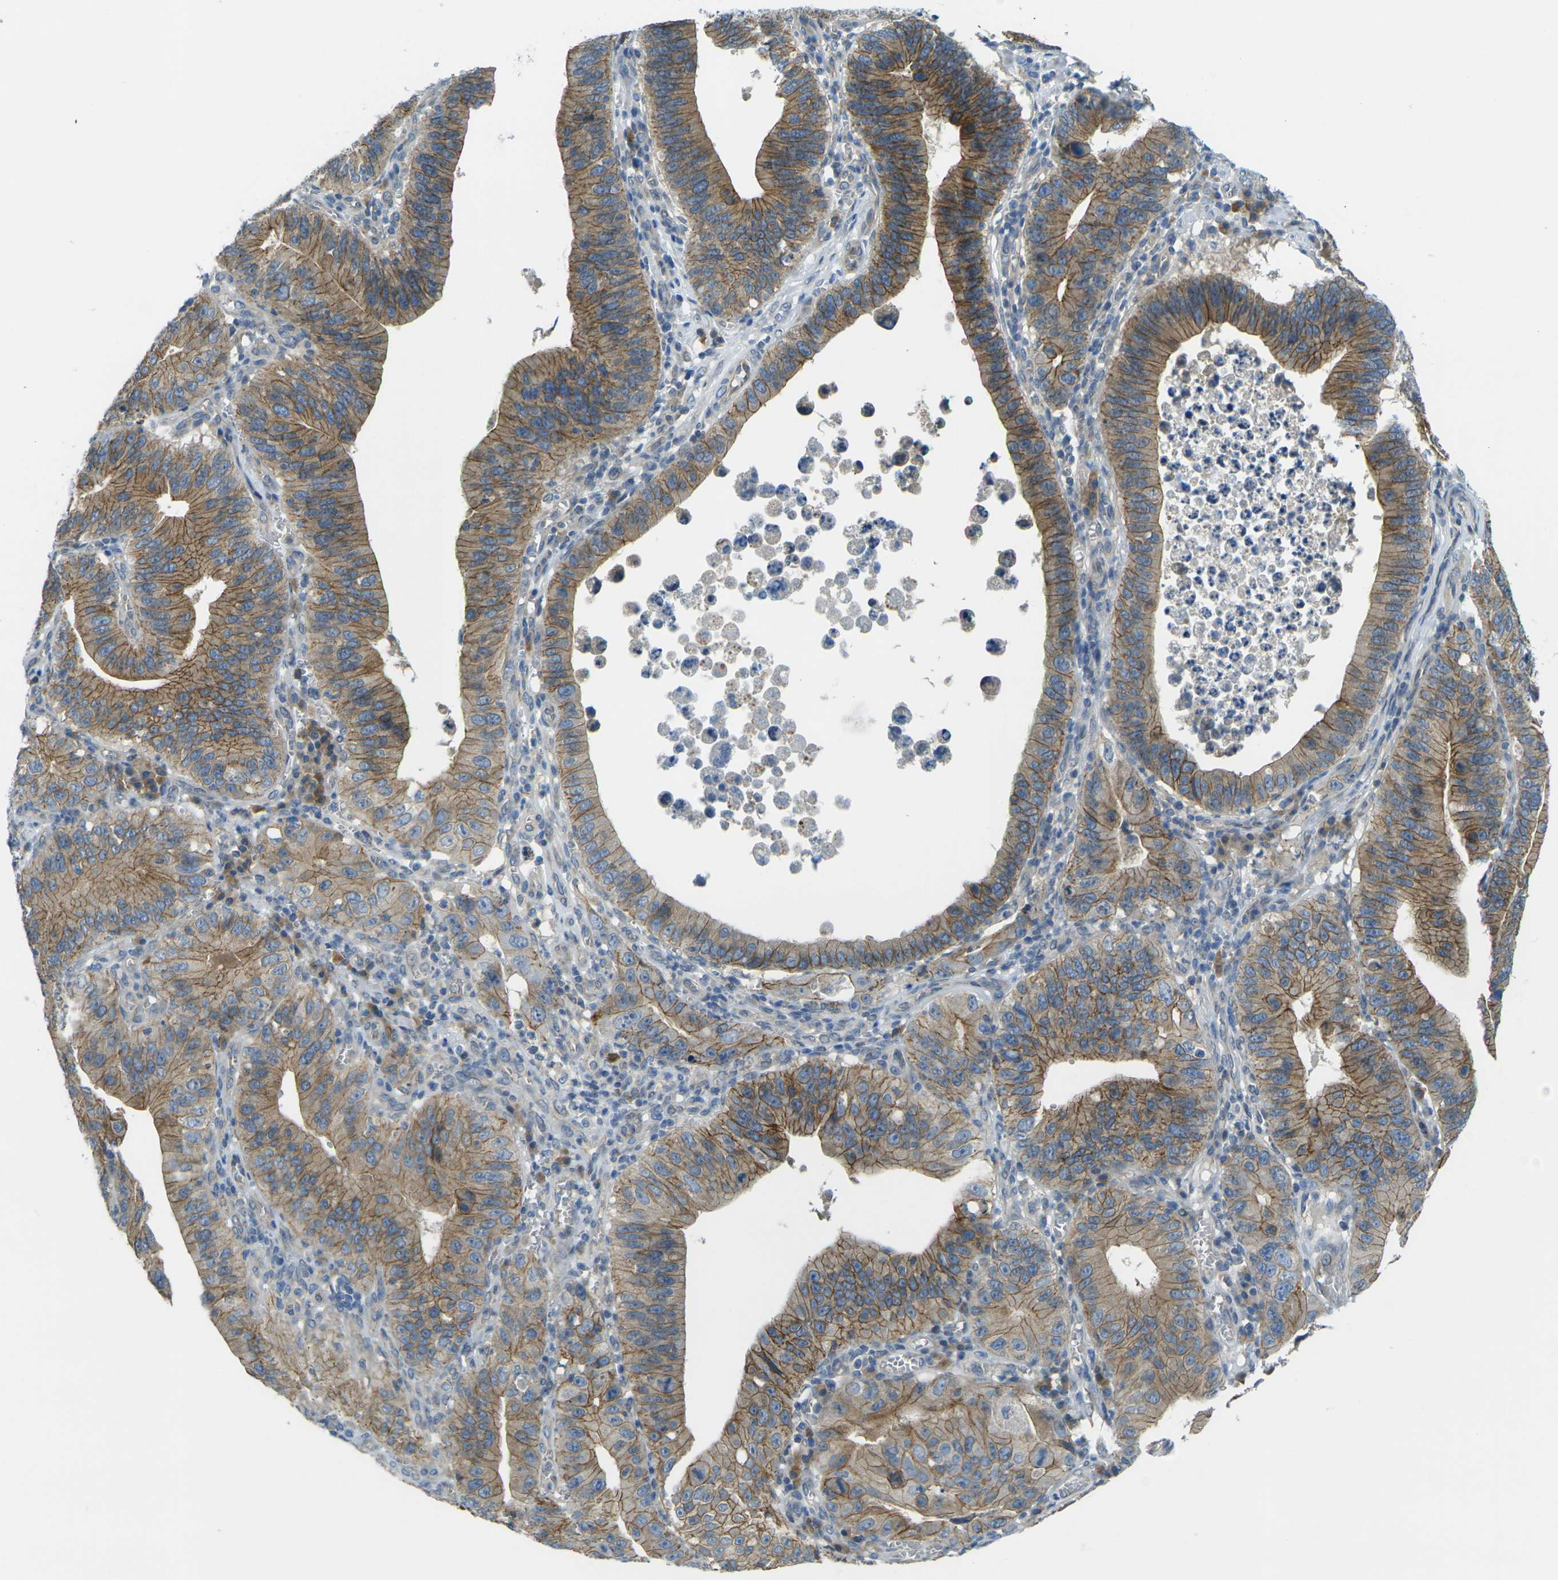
{"staining": {"intensity": "moderate", "quantity": ">75%", "location": "cytoplasmic/membranous"}, "tissue": "stomach cancer", "cell_type": "Tumor cells", "image_type": "cancer", "snomed": [{"axis": "morphology", "description": "Adenocarcinoma, NOS"}, {"axis": "topography", "description": "Stomach"}, {"axis": "topography", "description": "Gastric cardia"}], "caption": "The immunohistochemical stain shows moderate cytoplasmic/membranous expression in tumor cells of adenocarcinoma (stomach) tissue.", "gene": "RHBDD1", "patient": {"sex": "male", "age": 59}}